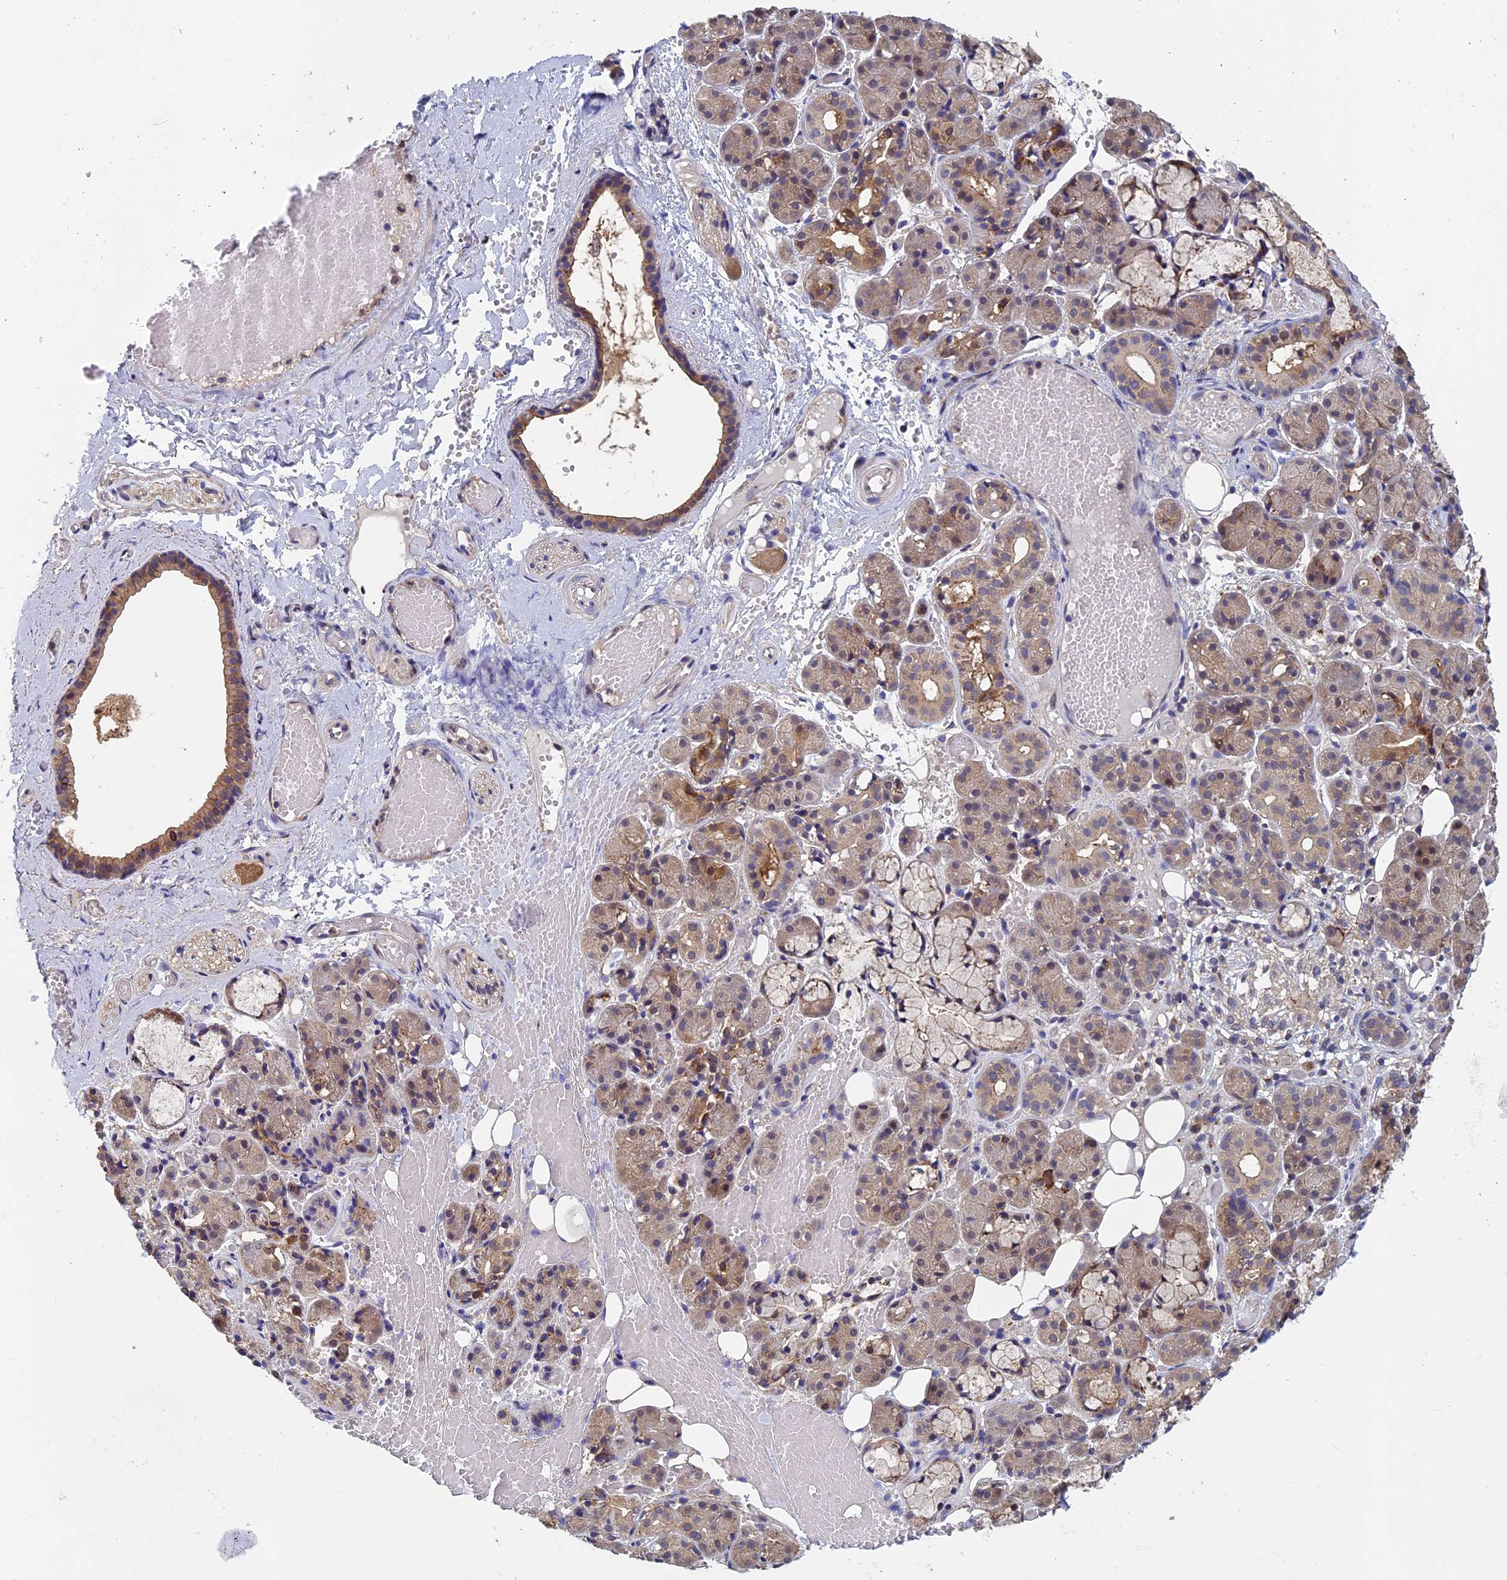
{"staining": {"intensity": "moderate", "quantity": "<25%", "location": "cytoplasmic/membranous"}, "tissue": "salivary gland", "cell_type": "Glandular cells", "image_type": "normal", "snomed": [{"axis": "morphology", "description": "Normal tissue, NOS"}, {"axis": "topography", "description": "Salivary gland"}], "caption": "Protein expression analysis of benign human salivary gland reveals moderate cytoplasmic/membranous positivity in approximately <25% of glandular cells.", "gene": "LCMT1", "patient": {"sex": "male", "age": 63}}